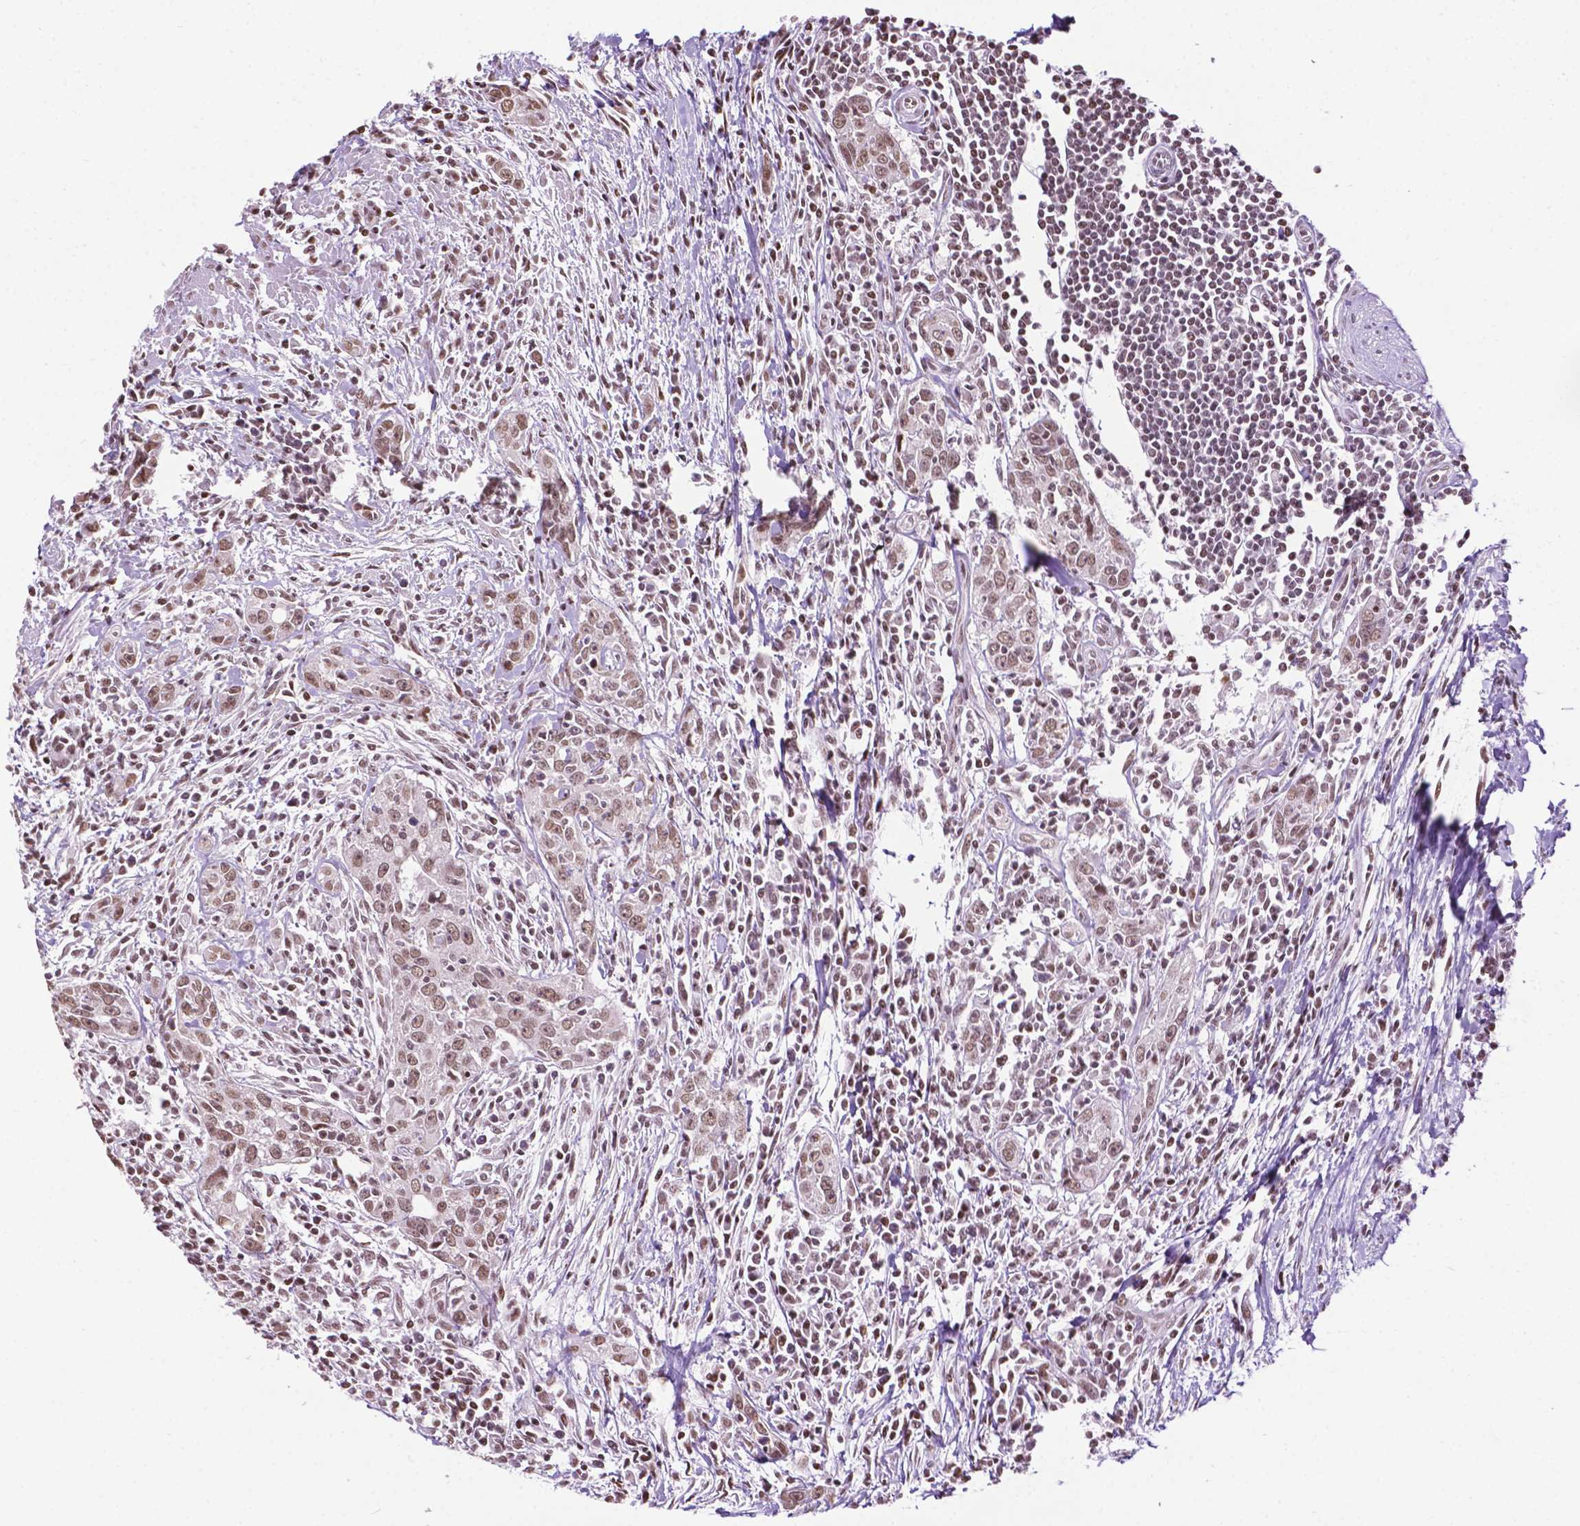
{"staining": {"intensity": "moderate", "quantity": ">75%", "location": "nuclear"}, "tissue": "urothelial cancer", "cell_type": "Tumor cells", "image_type": "cancer", "snomed": [{"axis": "morphology", "description": "Urothelial carcinoma, High grade"}, {"axis": "topography", "description": "Urinary bladder"}], "caption": "A high-resolution micrograph shows immunohistochemistry (IHC) staining of high-grade urothelial carcinoma, which displays moderate nuclear staining in about >75% of tumor cells. The staining was performed using DAB to visualize the protein expression in brown, while the nuclei were stained in blue with hematoxylin (Magnification: 20x).", "gene": "COL23A1", "patient": {"sex": "male", "age": 83}}